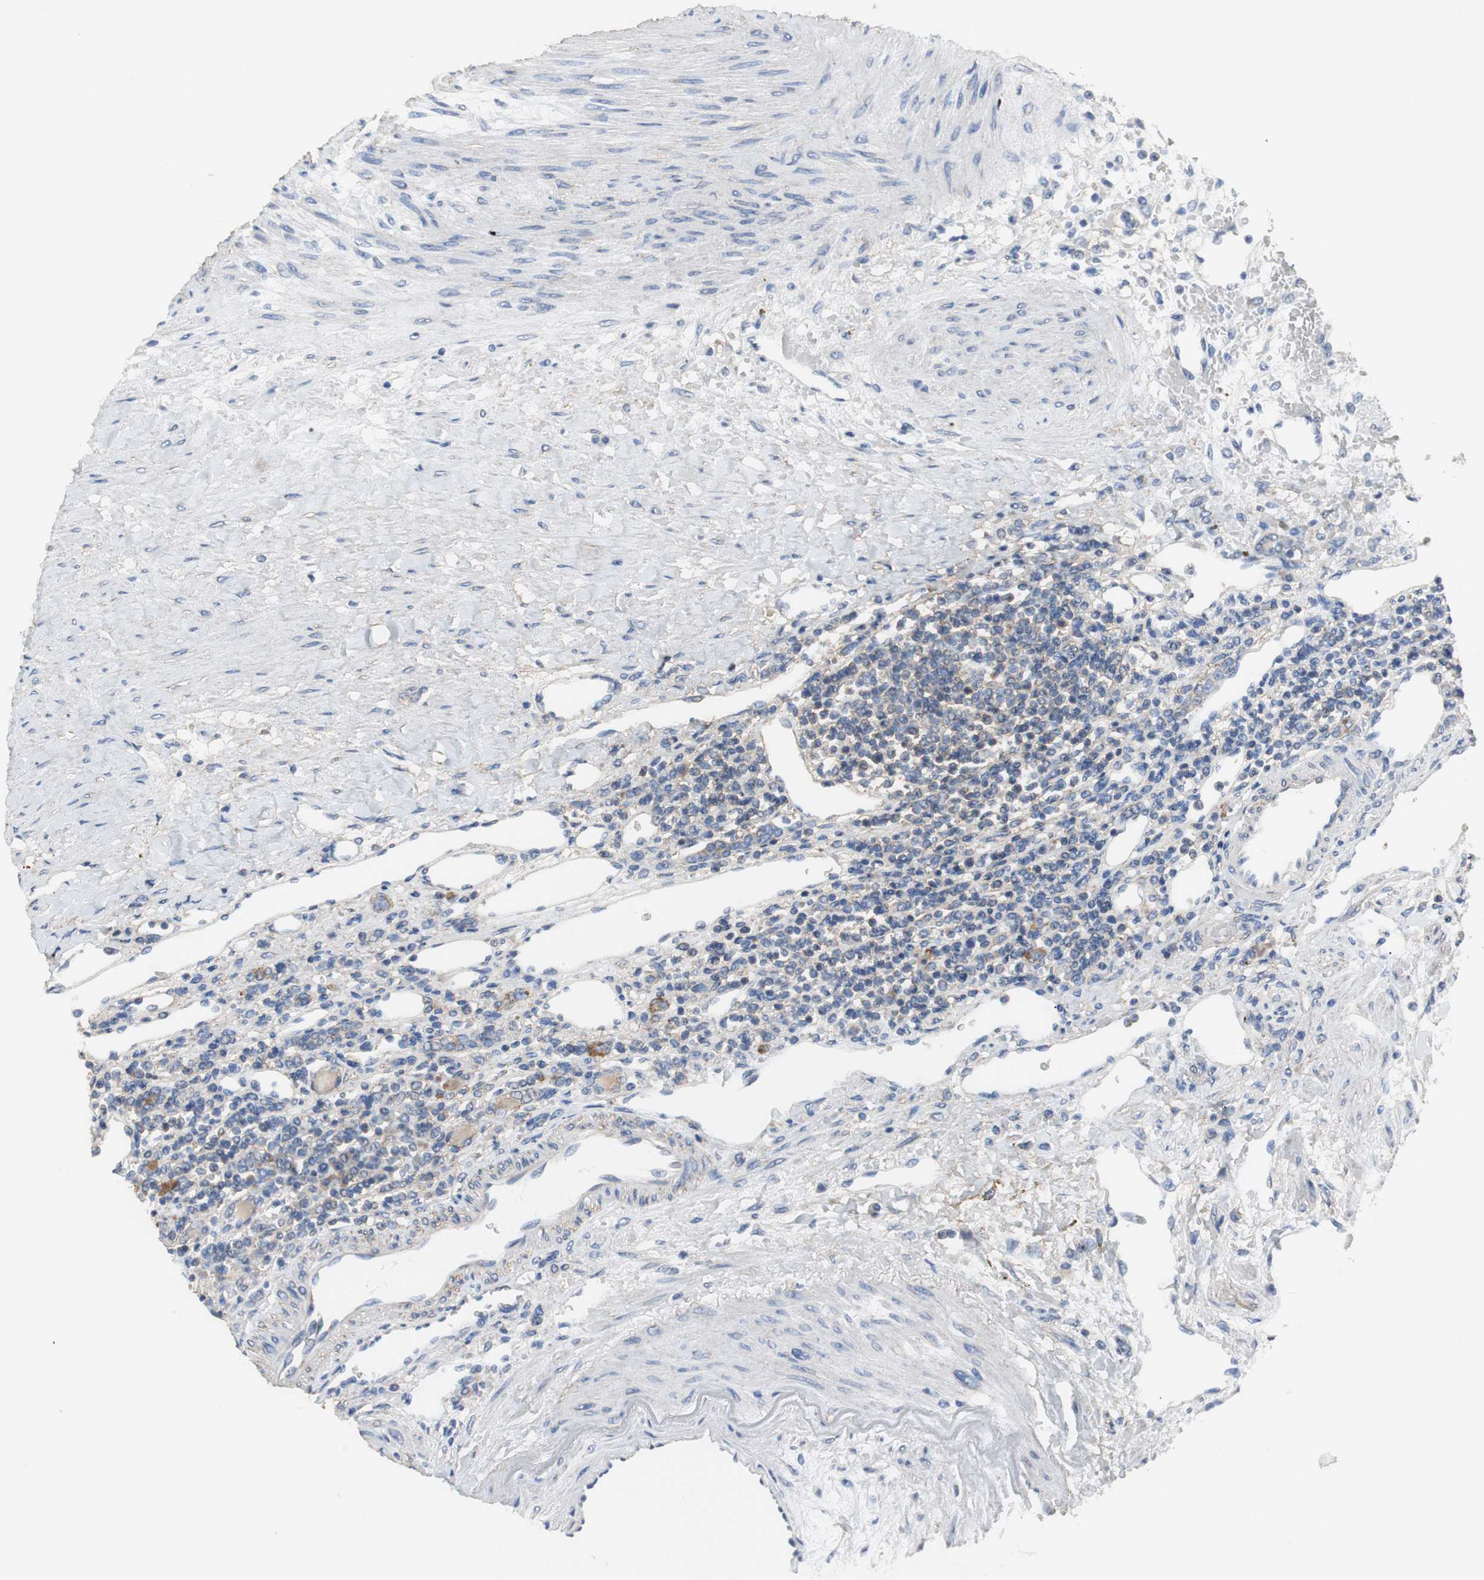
{"staining": {"intensity": "negative", "quantity": "none", "location": "none"}, "tissue": "renal cancer", "cell_type": "Tumor cells", "image_type": "cancer", "snomed": [{"axis": "morphology", "description": "Normal tissue, NOS"}, {"axis": "morphology", "description": "Adenocarcinoma, NOS"}, {"axis": "topography", "description": "Kidney"}], "caption": "High magnification brightfield microscopy of renal cancer (adenocarcinoma) stained with DAB (3,3'-diaminobenzidine) (brown) and counterstained with hematoxylin (blue): tumor cells show no significant expression.", "gene": "VBP1", "patient": {"sex": "female", "age": 55}}